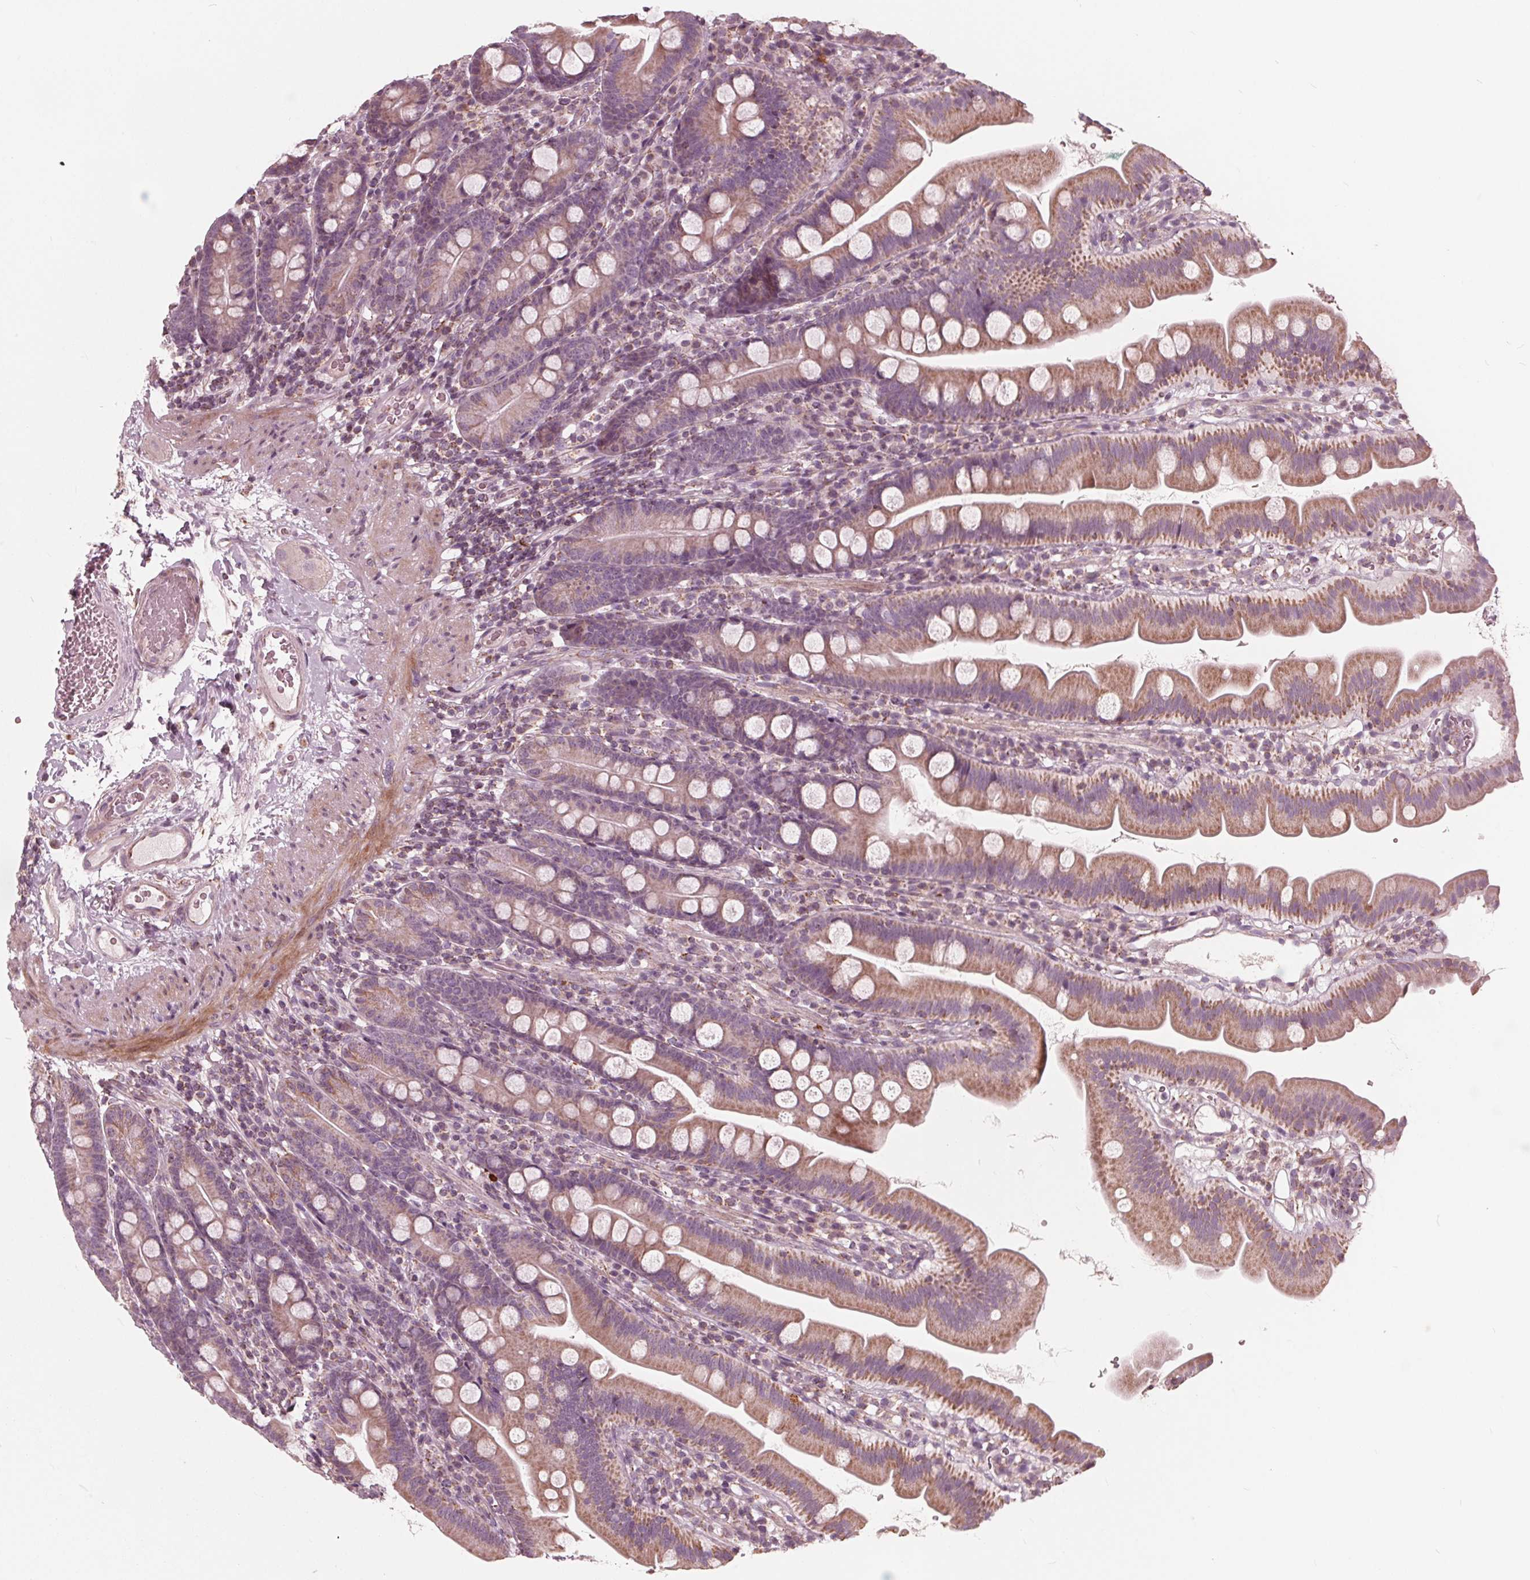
{"staining": {"intensity": "moderate", "quantity": "25%-75%", "location": "cytoplasmic/membranous"}, "tissue": "duodenum", "cell_type": "Glandular cells", "image_type": "normal", "snomed": [{"axis": "morphology", "description": "Normal tissue, NOS"}, {"axis": "topography", "description": "Duodenum"}], "caption": "Immunohistochemical staining of benign duodenum exhibits moderate cytoplasmic/membranous protein positivity in about 25%-75% of glandular cells.", "gene": "DCAF4L2", "patient": {"sex": "female", "age": 67}}